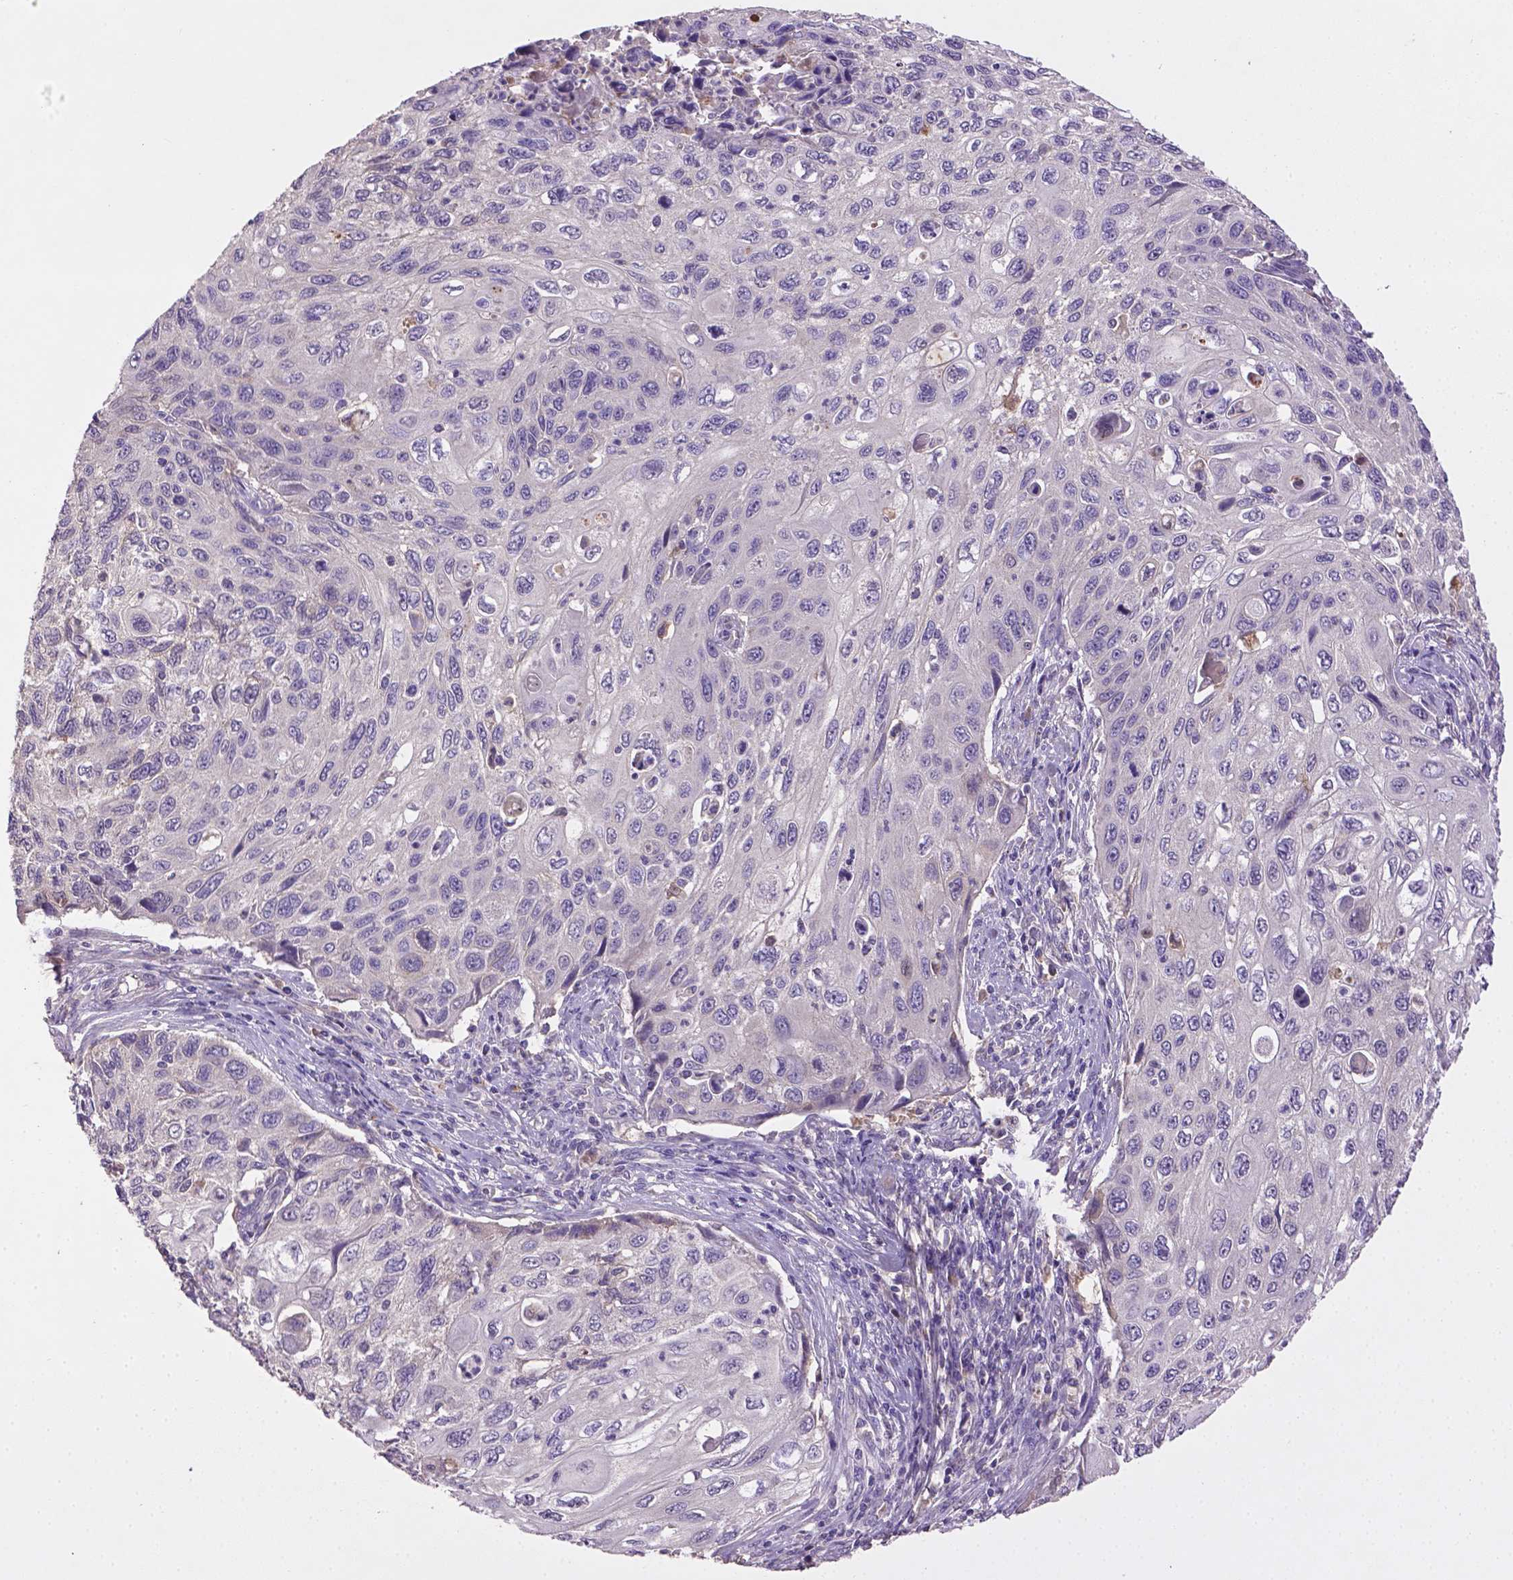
{"staining": {"intensity": "negative", "quantity": "none", "location": "none"}, "tissue": "cervical cancer", "cell_type": "Tumor cells", "image_type": "cancer", "snomed": [{"axis": "morphology", "description": "Squamous cell carcinoma, NOS"}, {"axis": "topography", "description": "Cervix"}], "caption": "Immunohistochemistry image of neoplastic tissue: cervical cancer stained with DAB (3,3'-diaminobenzidine) exhibits no significant protein positivity in tumor cells.", "gene": "SOX17", "patient": {"sex": "female", "age": 70}}